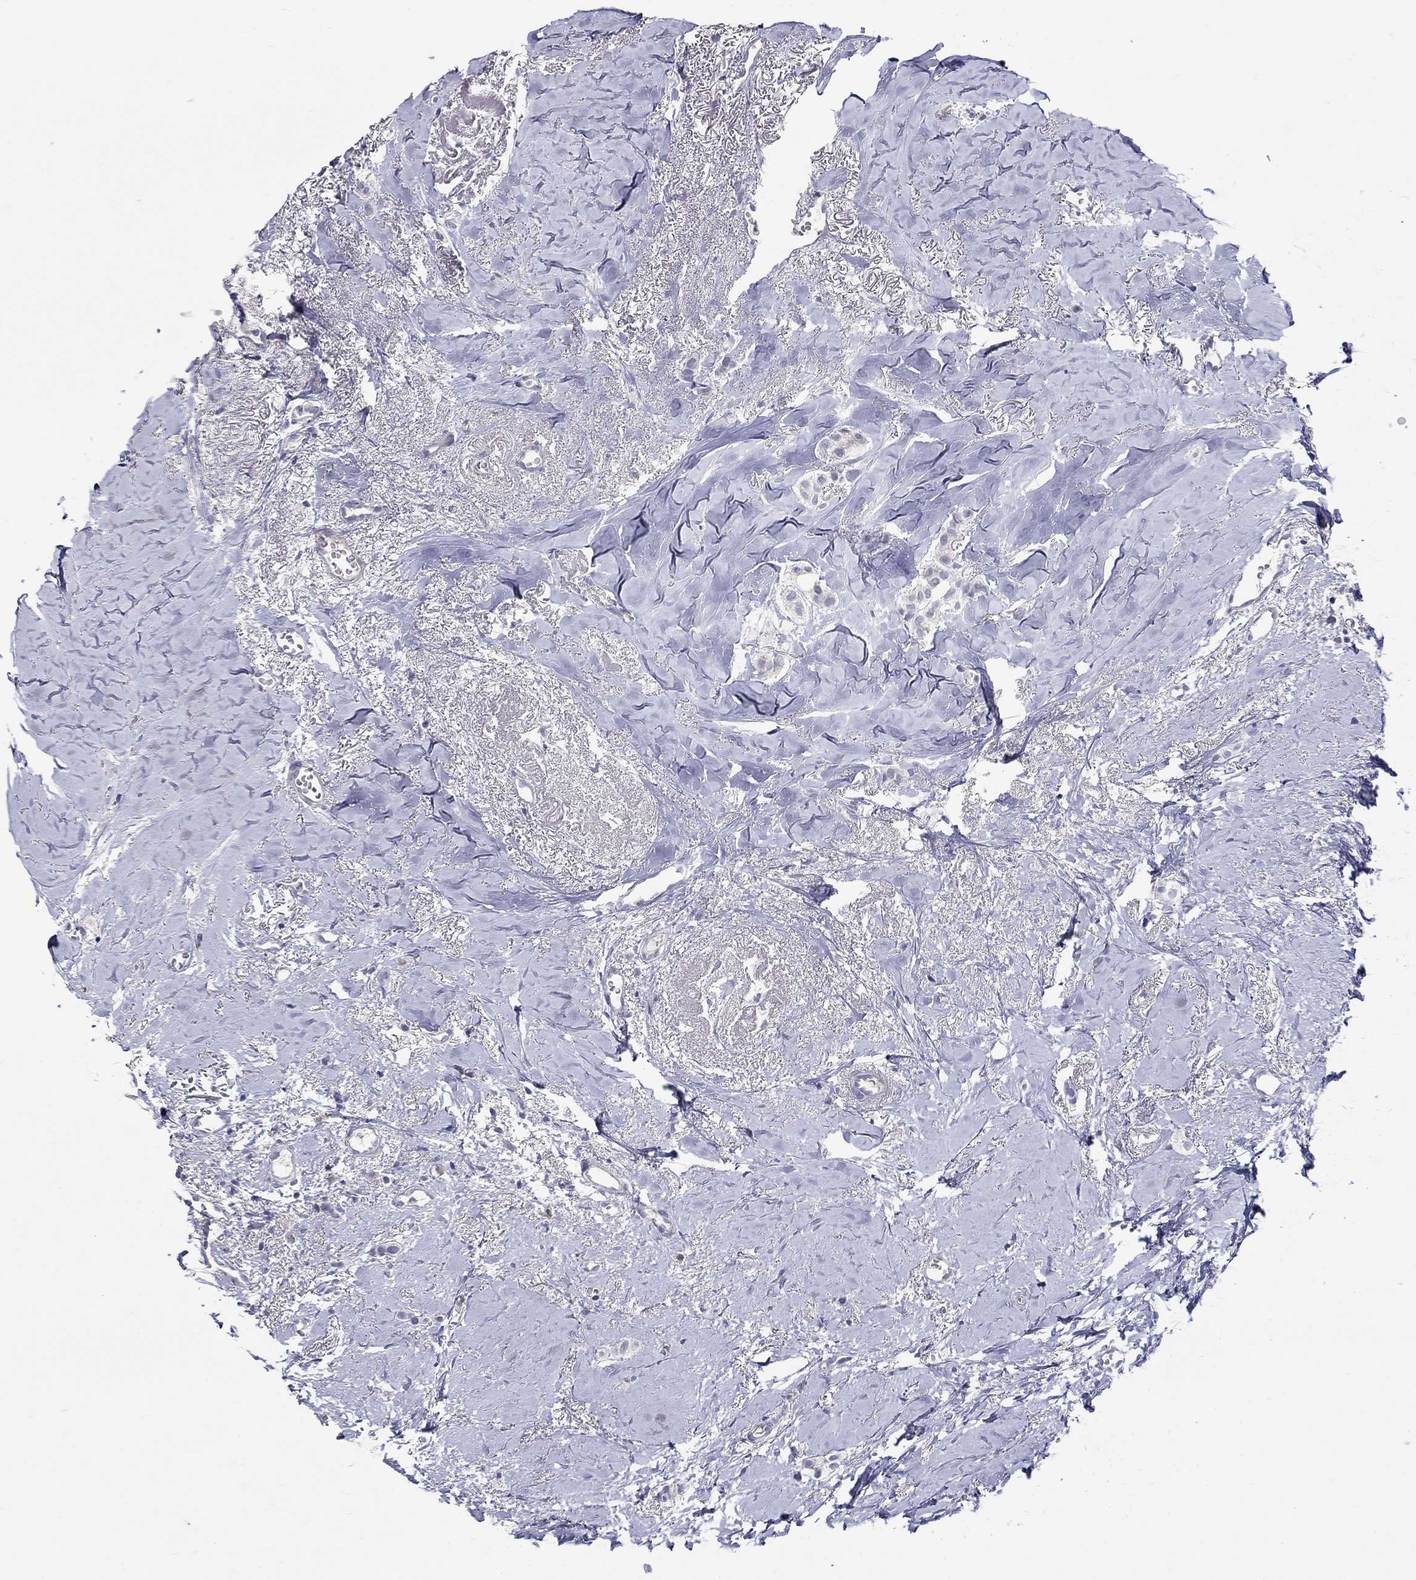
{"staining": {"intensity": "negative", "quantity": "none", "location": "none"}, "tissue": "breast cancer", "cell_type": "Tumor cells", "image_type": "cancer", "snomed": [{"axis": "morphology", "description": "Duct carcinoma"}, {"axis": "topography", "description": "Breast"}], "caption": "Immunohistochemical staining of human invasive ductal carcinoma (breast) reveals no significant staining in tumor cells. (Stains: DAB IHC with hematoxylin counter stain, Microscopy: brightfield microscopy at high magnification).", "gene": "HMX2", "patient": {"sex": "female", "age": 85}}